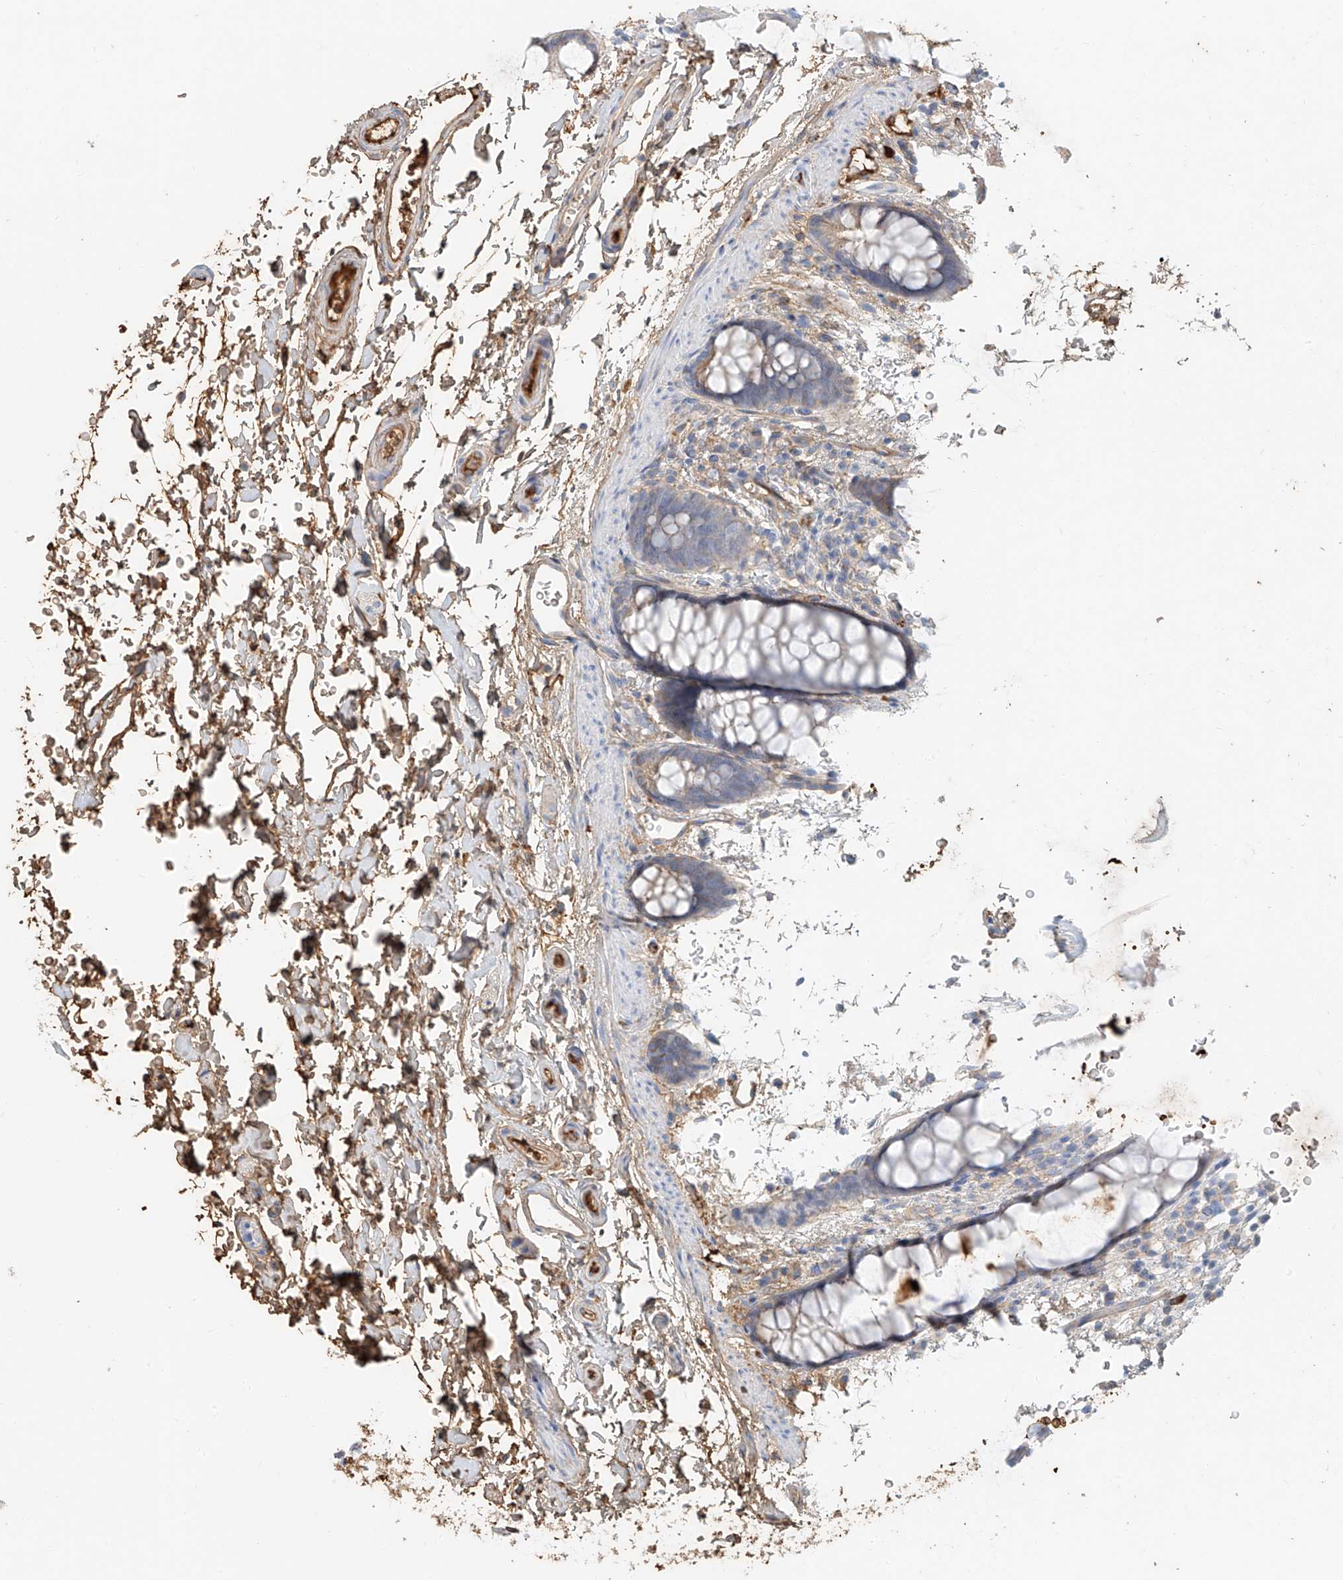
{"staining": {"intensity": "moderate", "quantity": "25%-75%", "location": "cytoplasmic/membranous"}, "tissue": "rectum", "cell_type": "Glandular cells", "image_type": "normal", "snomed": [{"axis": "morphology", "description": "Normal tissue, NOS"}, {"axis": "topography", "description": "Rectum"}], "caption": "Immunohistochemical staining of normal human rectum exhibits 25%-75% levels of moderate cytoplasmic/membranous protein expression in approximately 25%-75% of glandular cells.", "gene": "ZFP30", "patient": {"sex": "female", "age": 65}}